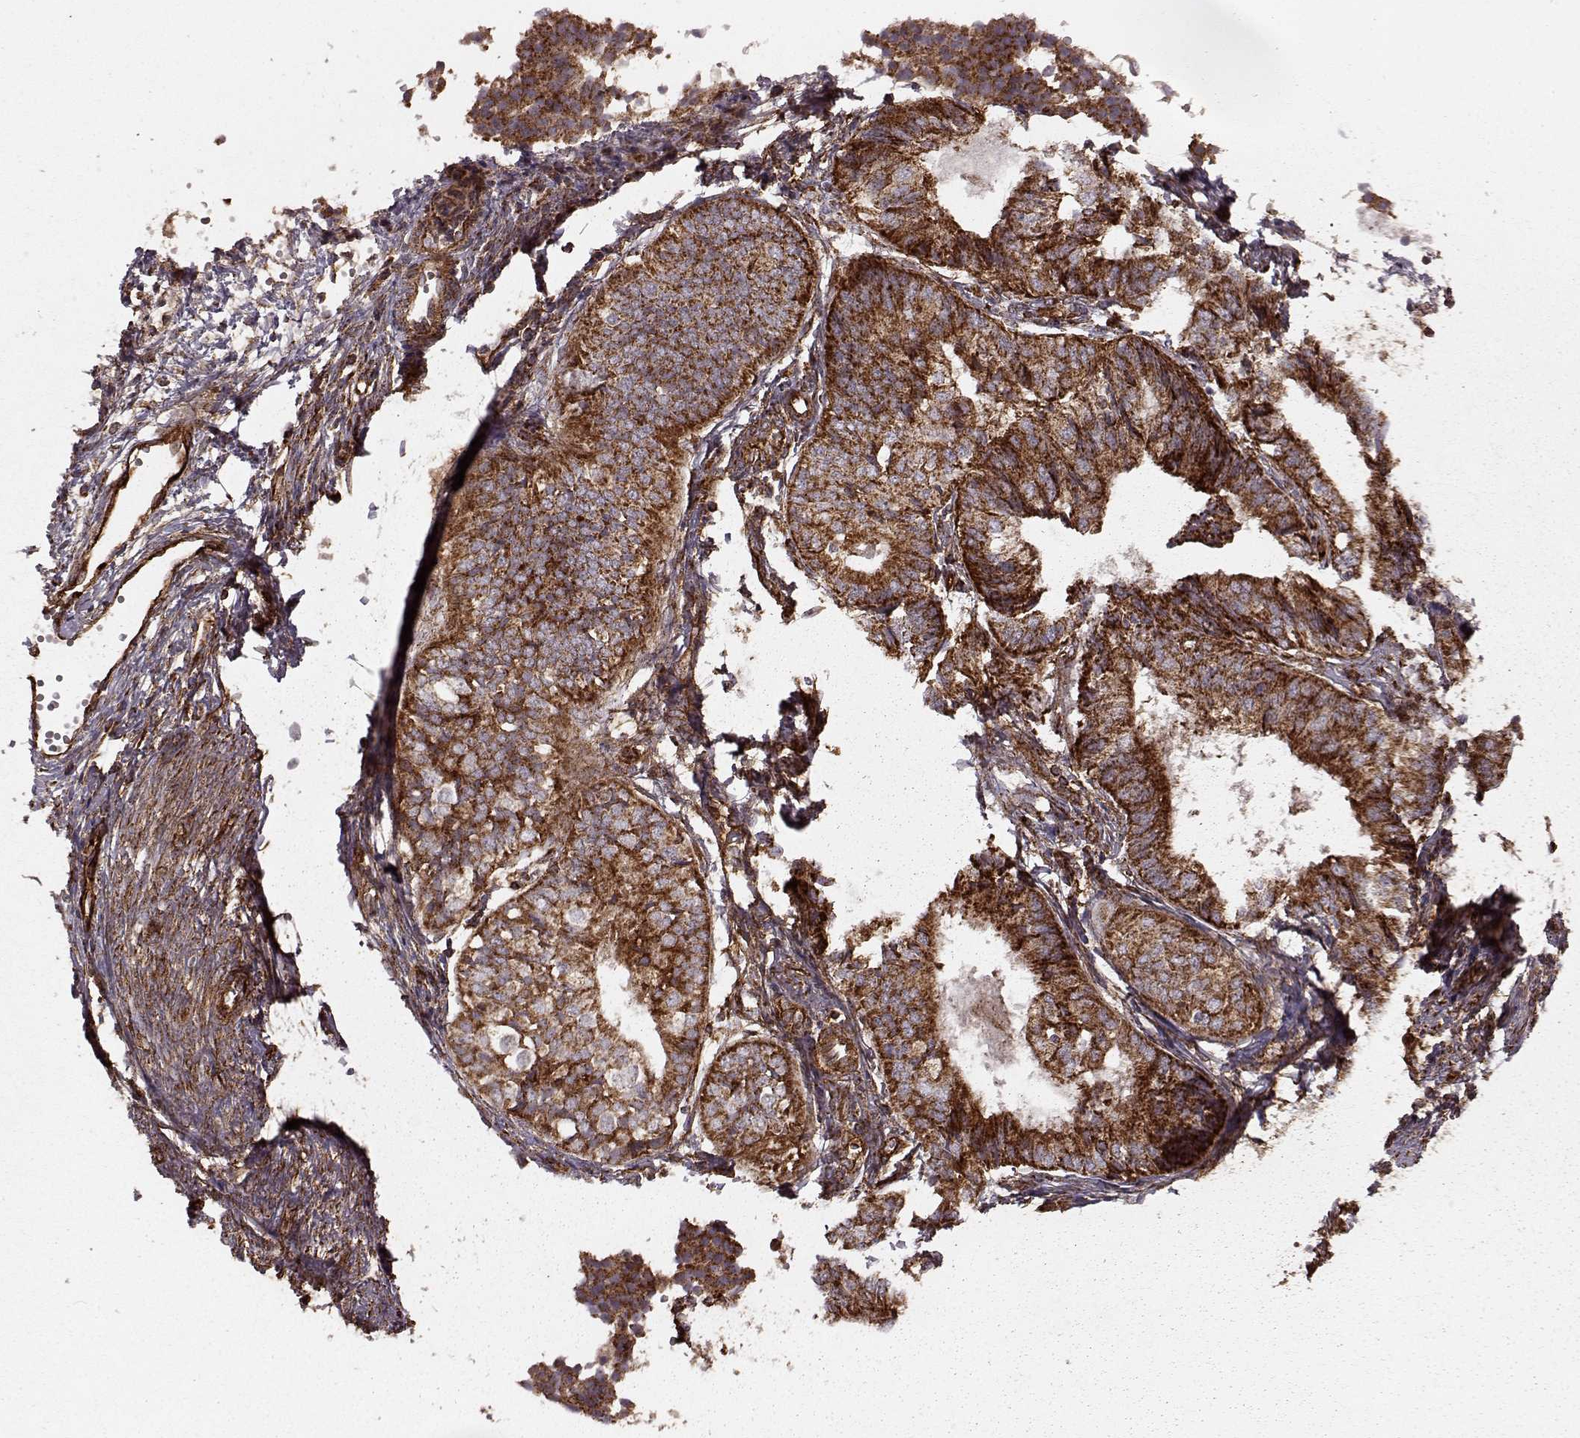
{"staining": {"intensity": "strong", "quantity": ">75%", "location": "cytoplasmic/membranous"}, "tissue": "endometrial cancer", "cell_type": "Tumor cells", "image_type": "cancer", "snomed": [{"axis": "morphology", "description": "Adenocarcinoma, NOS"}, {"axis": "topography", "description": "Endometrium"}], "caption": "The photomicrograph displays immunohistochemical staining of adenocarcinoma (endometrial). There is strong cytoplasmic/membranous expression is identified in about >75% of tumor cells.", "gene": "FXN", "patient": {"sex": "female", "age": 58}}